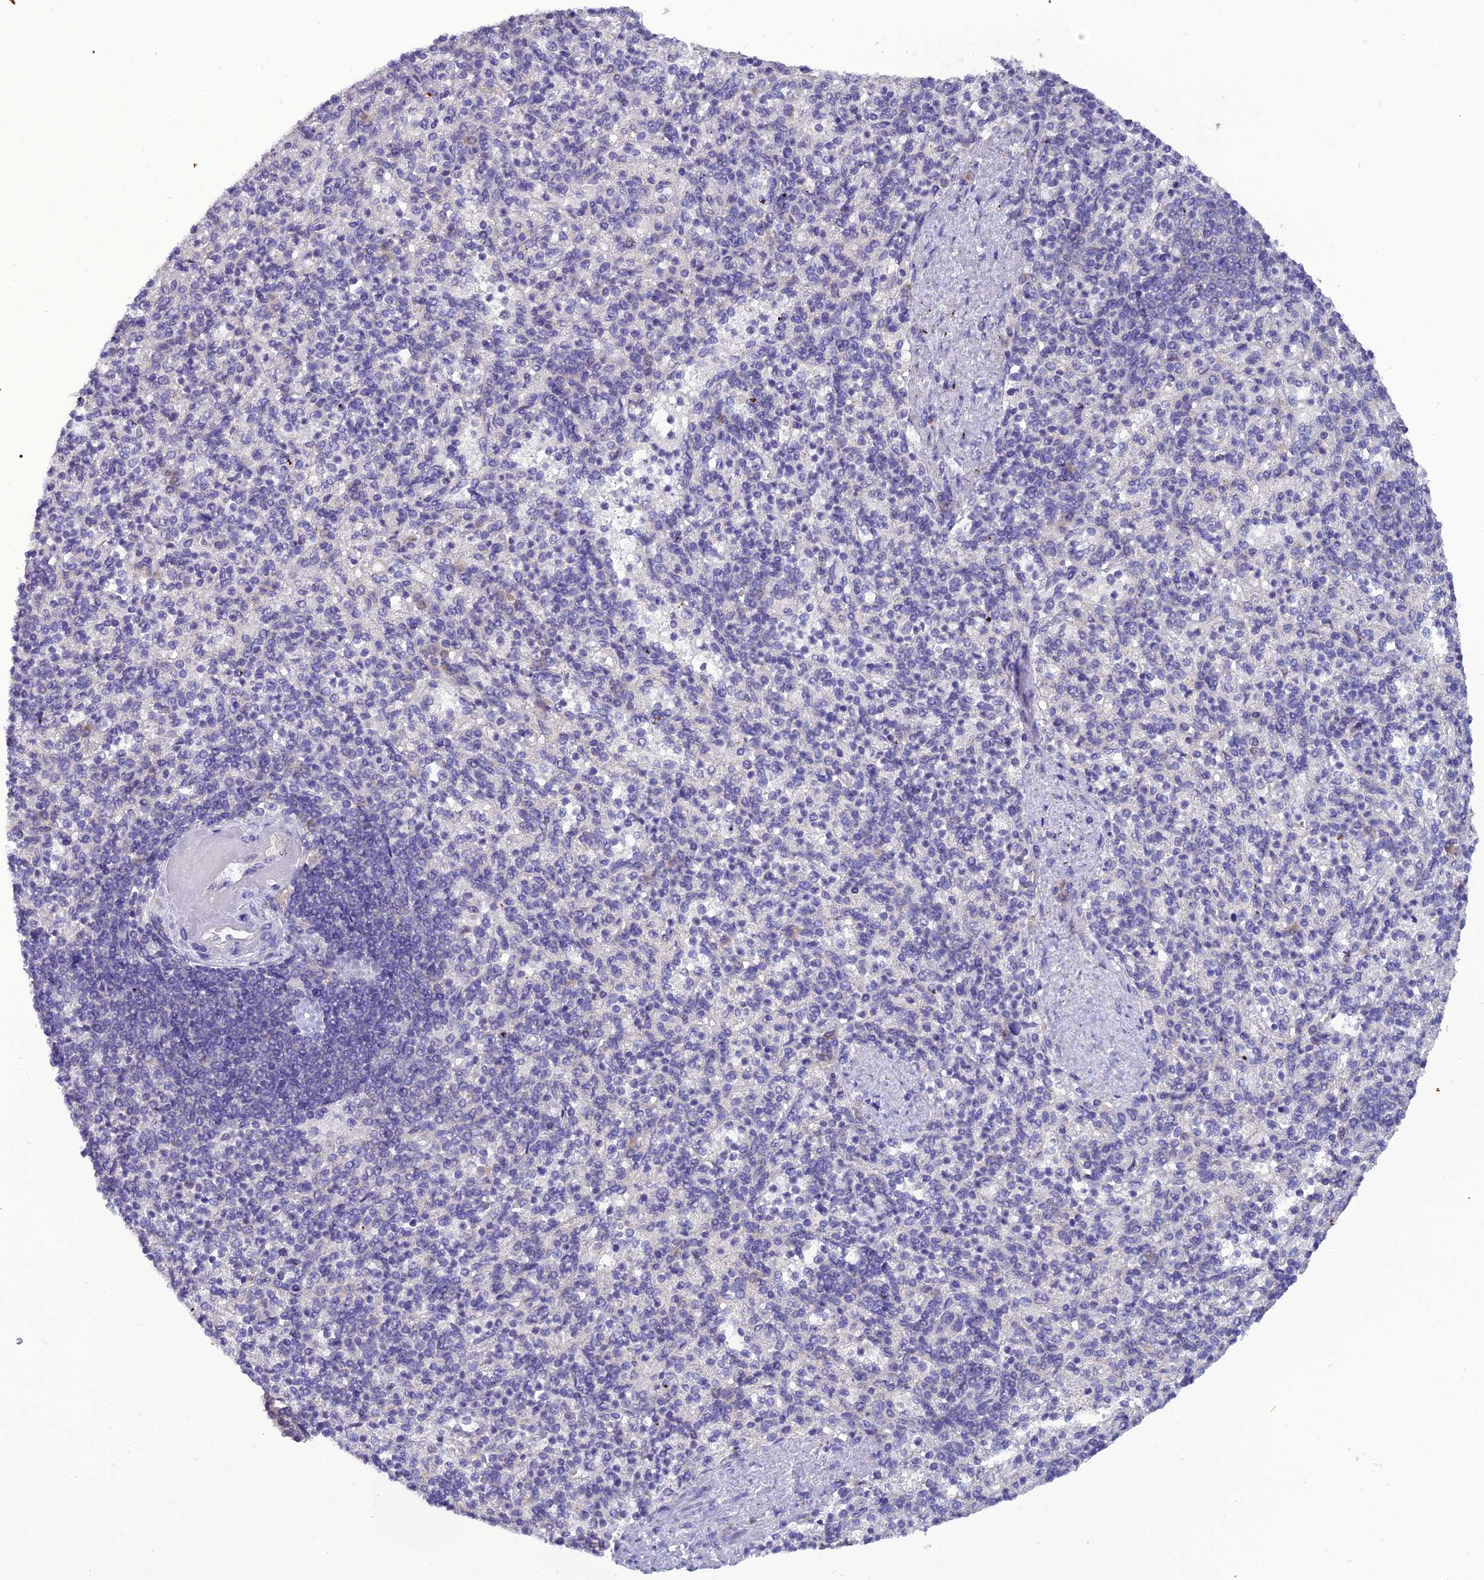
{"staining": {"intensity": "negative", "quantity": "none", "location": "none"}, "tissue": "spleen", "cell_type": "Cells in red pulp", "image_type": "normal", "snomed": [{"axis": "morphology", "description": "Normal tissue, NOS"}, {"axis": "topography", "description": "Spleen"}], "caption": "DAB (3,3'-diaminobenzidine) immunohistochemical staining of normal human spleen displays no significant expression in cells in red pulp.", "gene": "GOLPH3", "patient": {"sex": "female", "age": 74}}